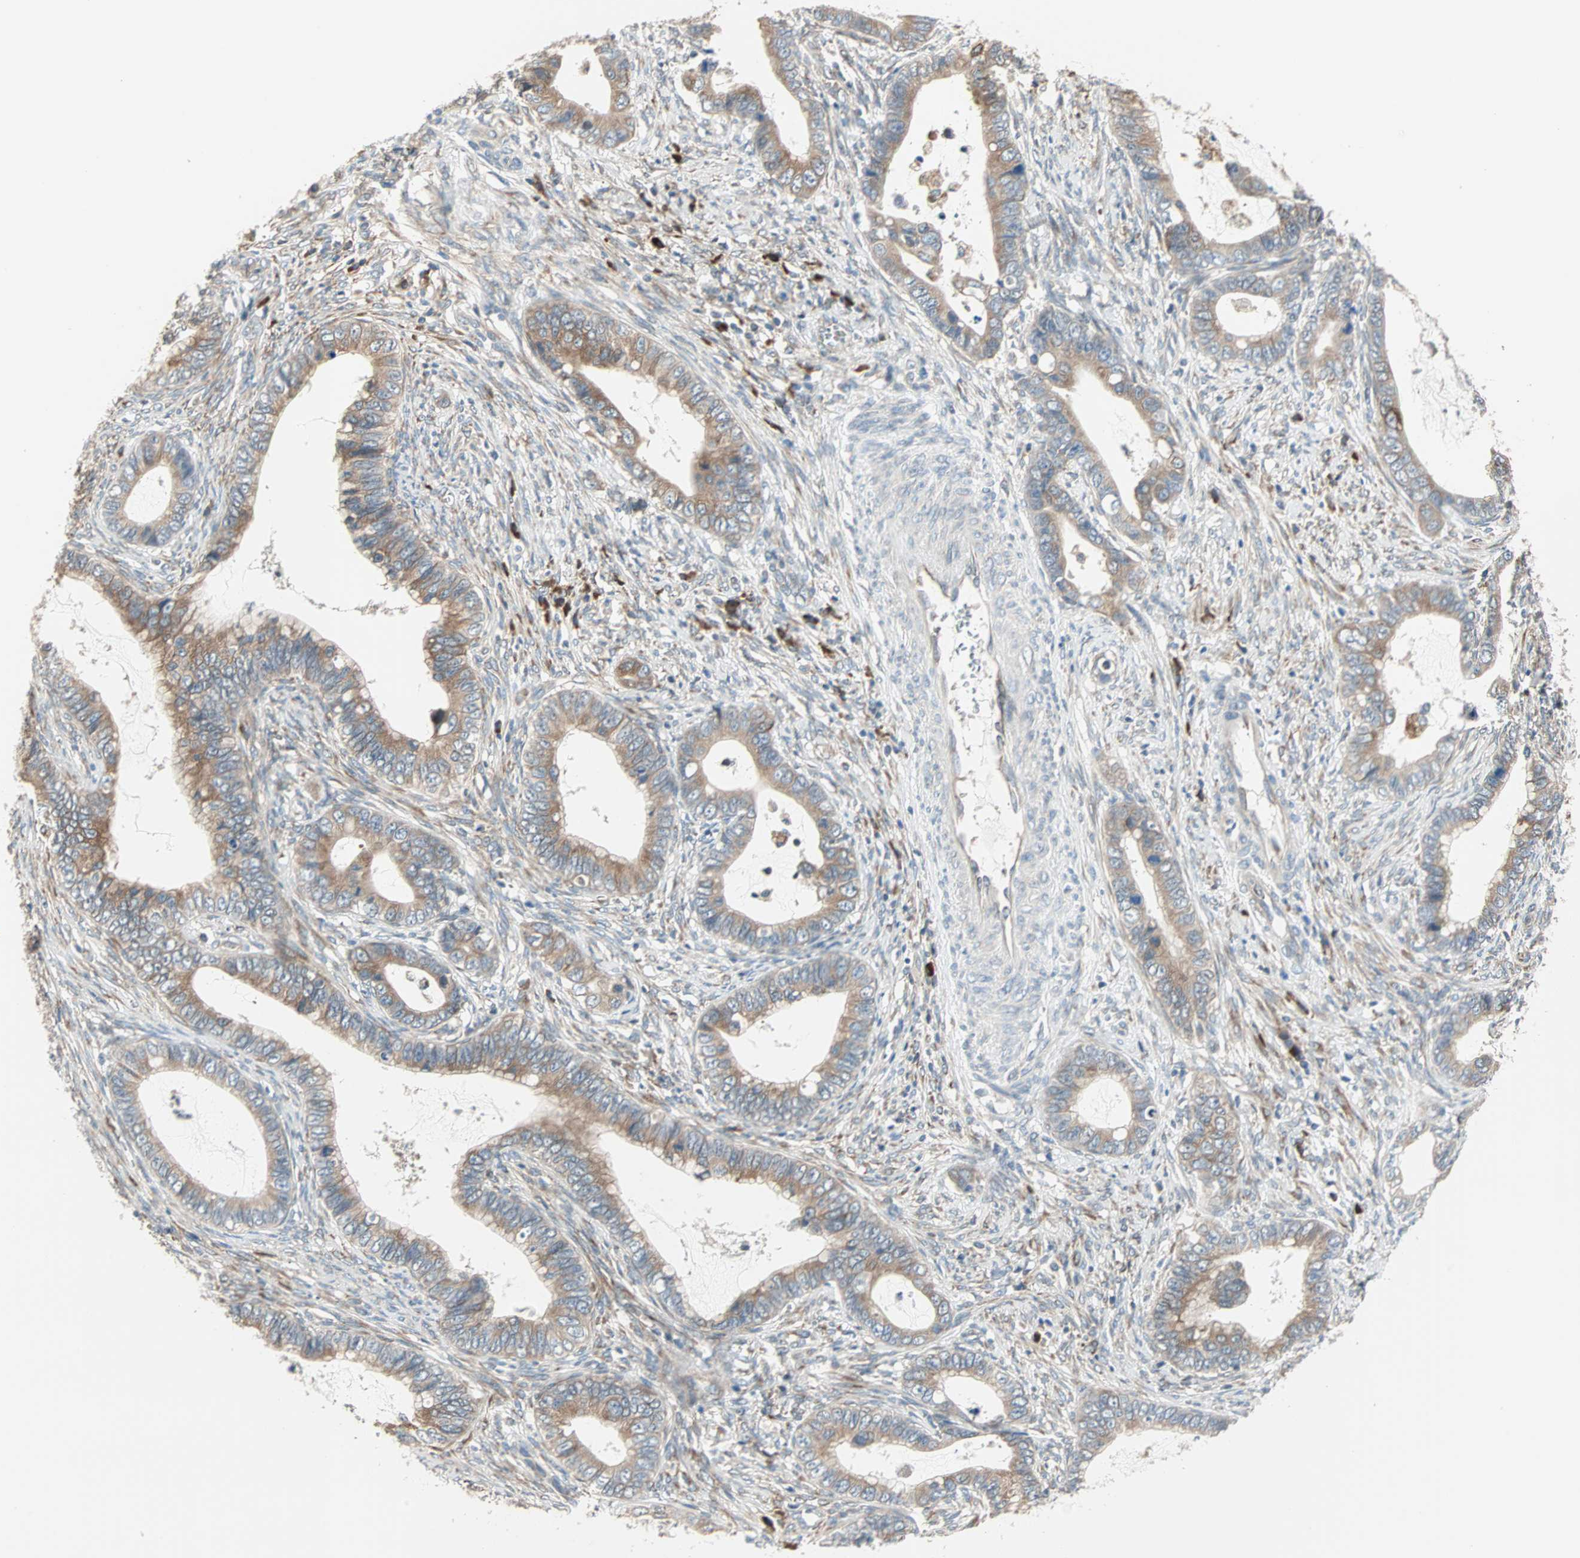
{"staining": {"intensity": "moderate", "quantity": ">75%", "location": "cytoplasmic/membranous"}, "tissue": "cervical cancer", "cell_type": "Tumor cells", "image_type": "cancer", "snomed": [{"axis": "morphology", "description": "Adenocarcinoma, NOS"}, {"axis": "topography", "description": "Cervix"}], "caption": "An image of cervical adenocarcinoma stained for a protein displays moderate cytoplasmic/membranous brown staining in tumor cells.", "gene": "SAR1A", "patient": {"sex": "female", "age": 44}}